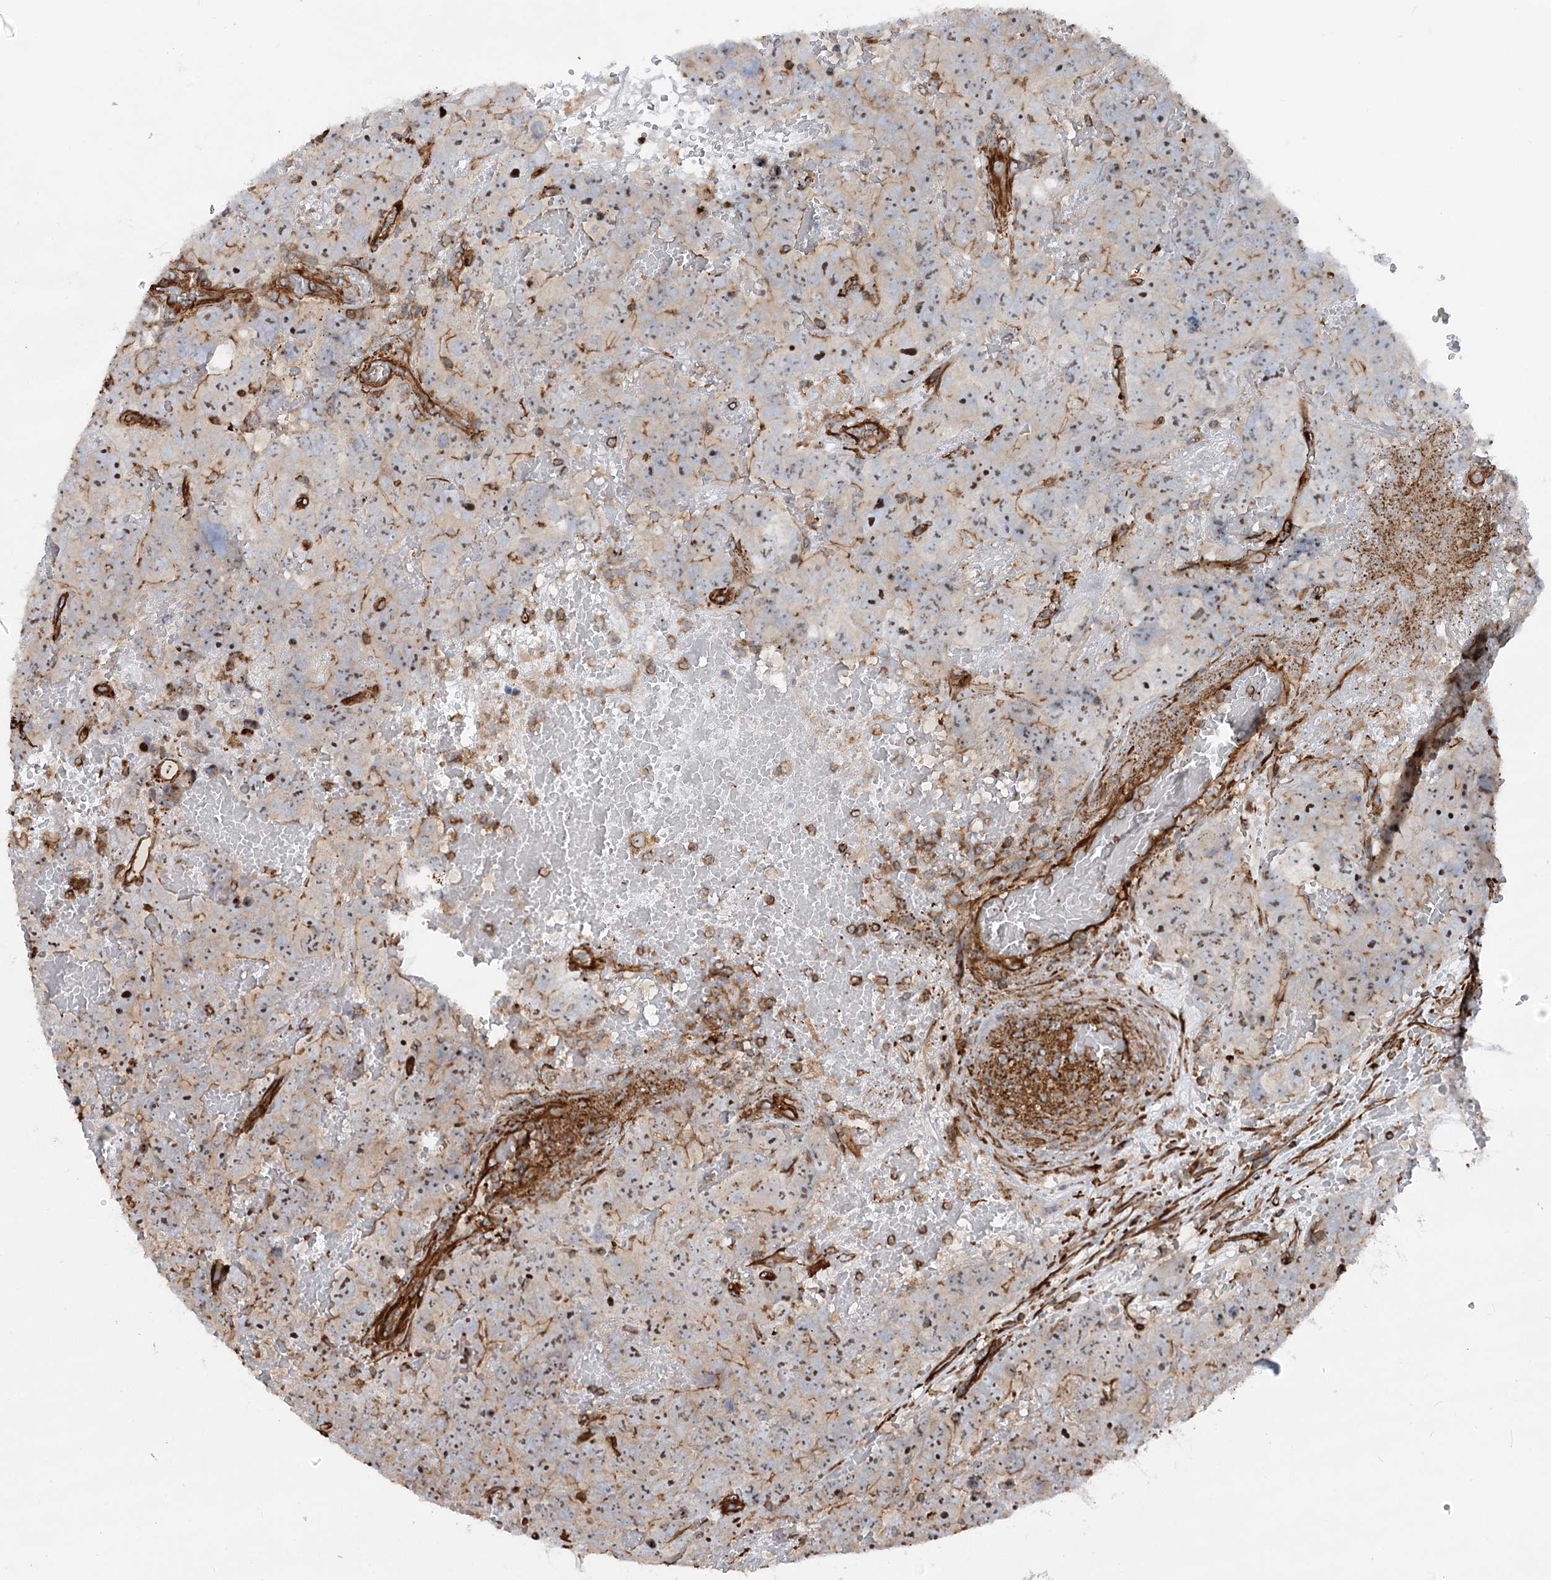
{"staining": {"intensity": "moderate", "quantity": "<25%", "location": "cytoplasmic/membranous,nuclear"}, "tissue": "testis cancer", "cell_type": "Tumor cells", "image_type": "cancer", "snomed": [{"axis": "morphology", "description": "Carcinoma, Embryonal, NOS"}, {"axis": "topography", "description": "Testis"}], "caption": "Immunohistochemistry (IHC) histopathology image of human embryonal carcinoma (testis) stained for a protein (brown), which displays low levels of moderate cytoplasmic/membranous and nuclear expression in approximately <25% of tumor cells.", "gene": "WDR36", "patient": {"sex": "male", "age": 45}}